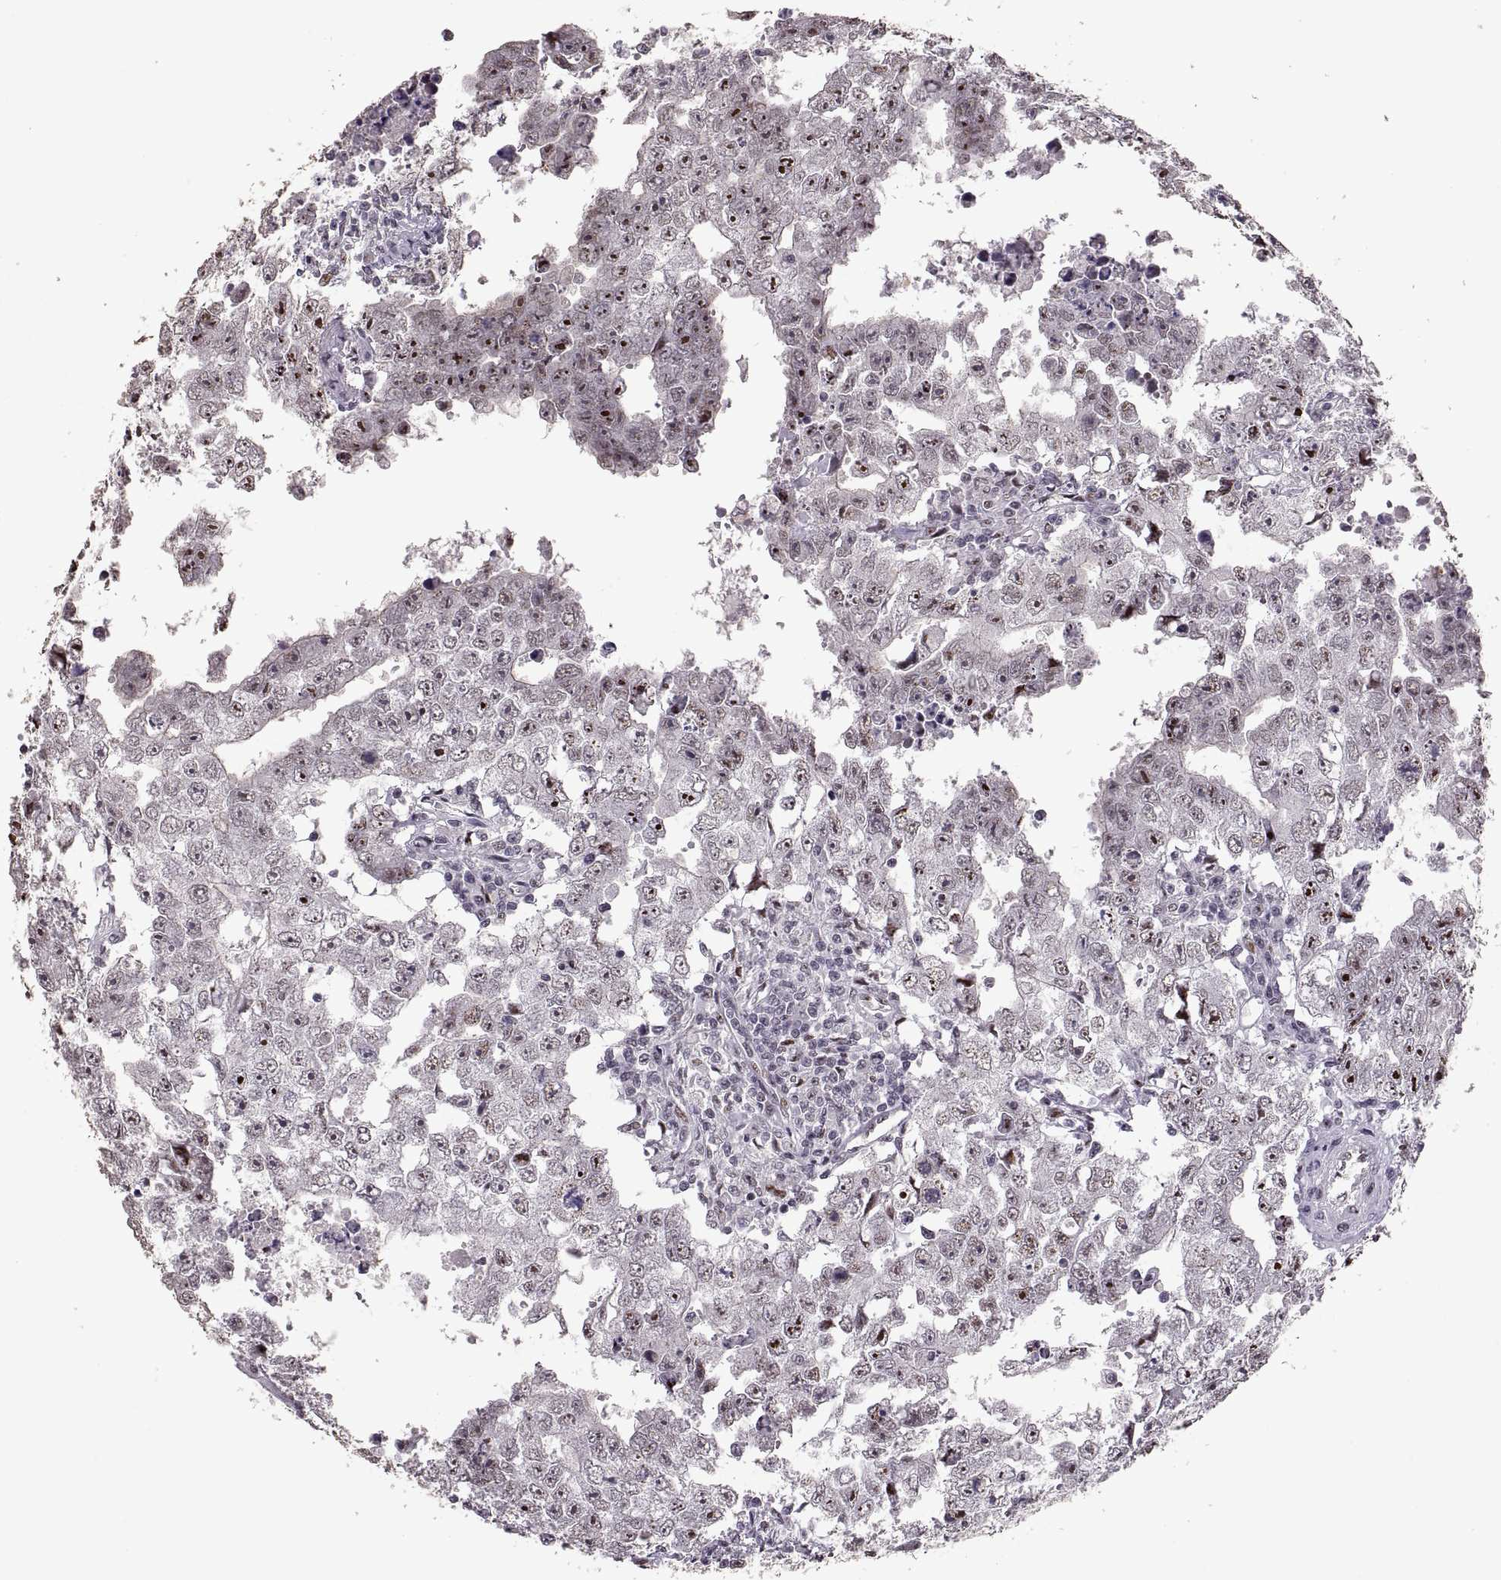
{"staining": {"intensity": "negative", "quantity": "none", "location": "none"}, "tissue": "testis cancer", "cell_type": "Tumor cells", "image_type": "cancer", "snomed": [{"axis": "morphology", "description": "Carcinoma, Embryonal, NOS"}, {"axis": "topography", "description": "Testis"}], "caption": "Immunohistochemical staining of human testis cancer (embryonal carcinoma) demonstrates no significant staining in tumor cells.", "gene": "PALS1", "patient": {"sex": "male", "age": 36}}